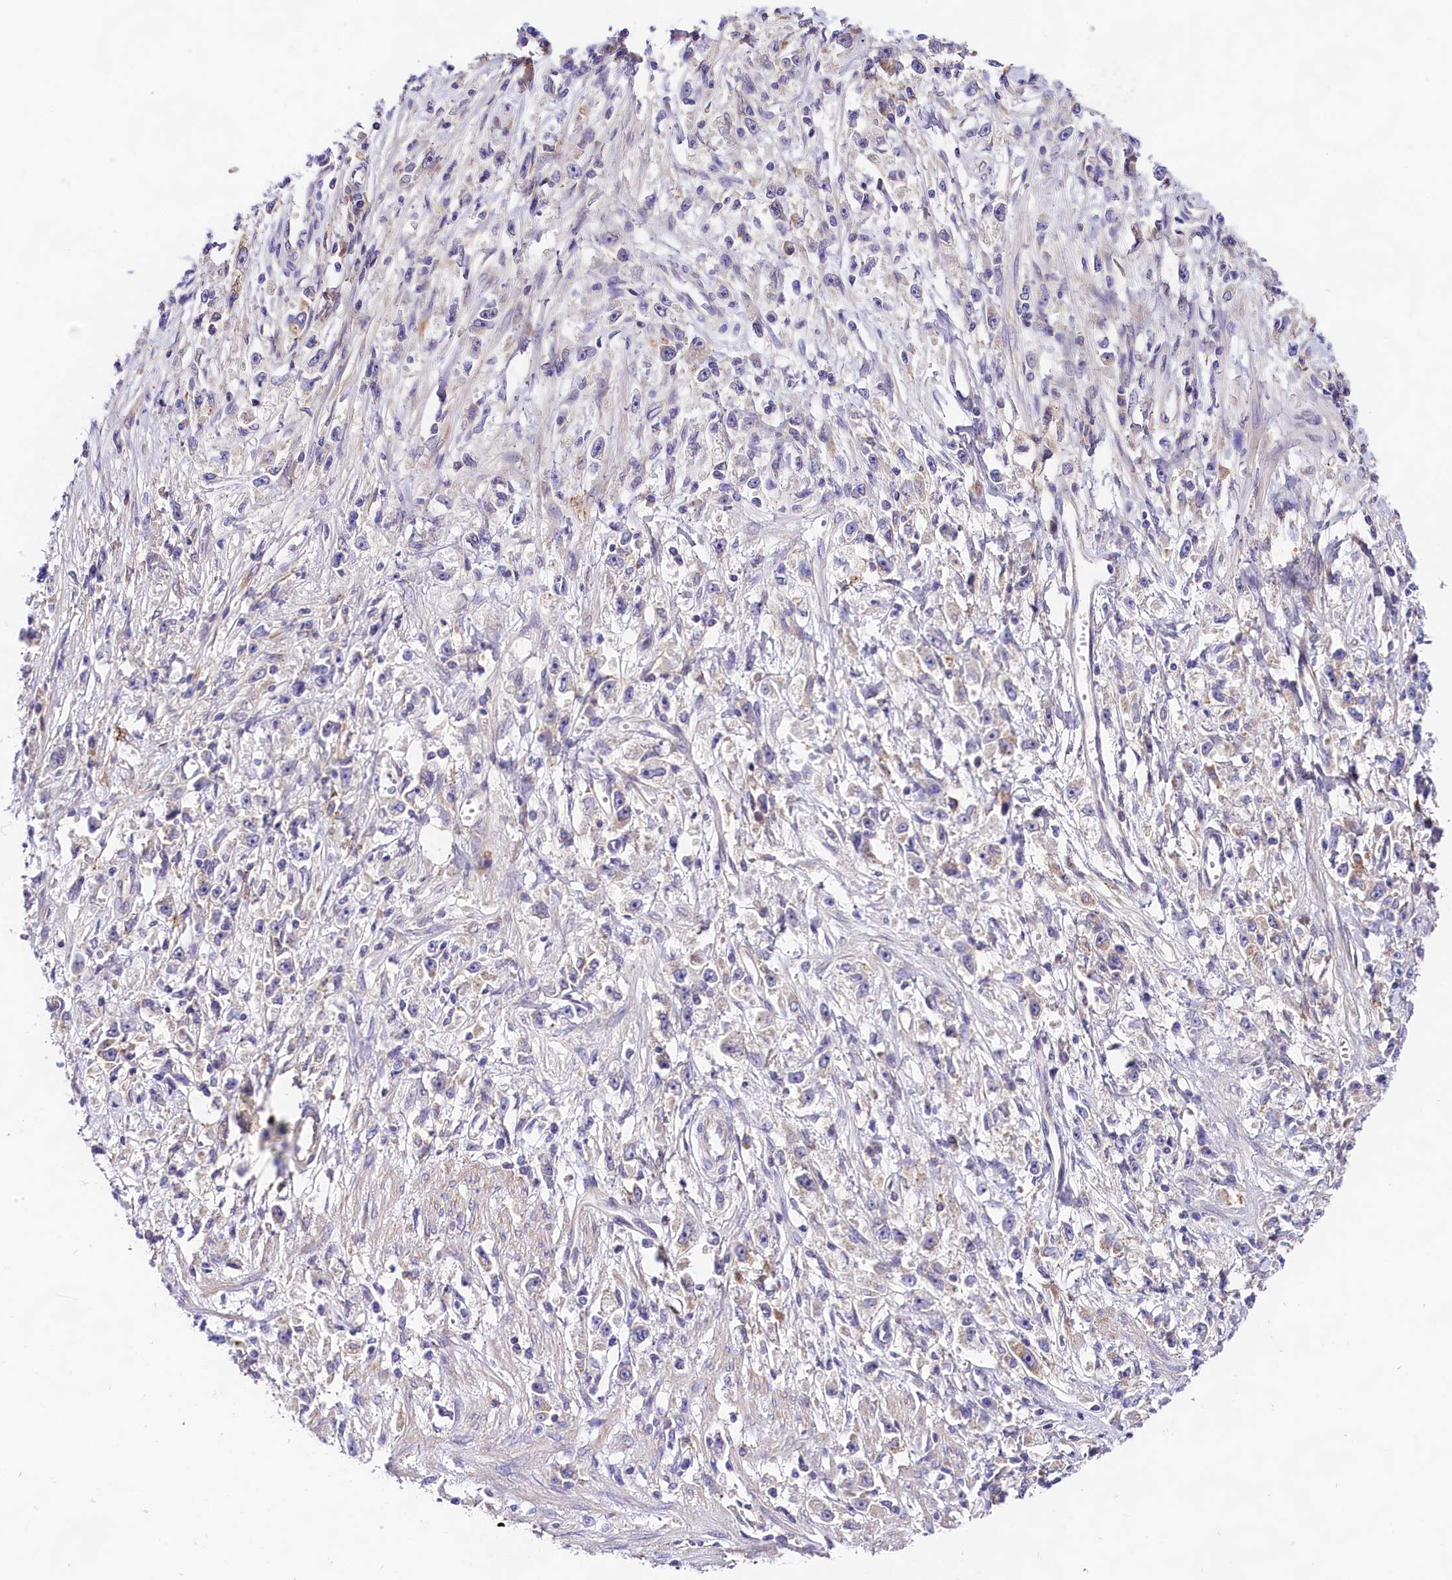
{"staining": {"intensity": "negative", "quantity": "none", "location": "none"}, "tissue": "stomach cancer", "cell_type": "Tumor cells", "image_type": "cancer", "snomed": [{"axis": "morphology", "description": "Adenocarcinoma, NOS"}, {"axis": "topography", "description": "Stomach"}], "caption": "High magnification brightfield microscopy of stomach cancer stained with DAB (brown) and counterstained with hematoxylin (blue): tumor cells show no significant expression. (Immunohistochemistry, brightfield microscopy, high magnification).", "gene": "OAS3", "patient": {"sex": "female", "age": 59}}